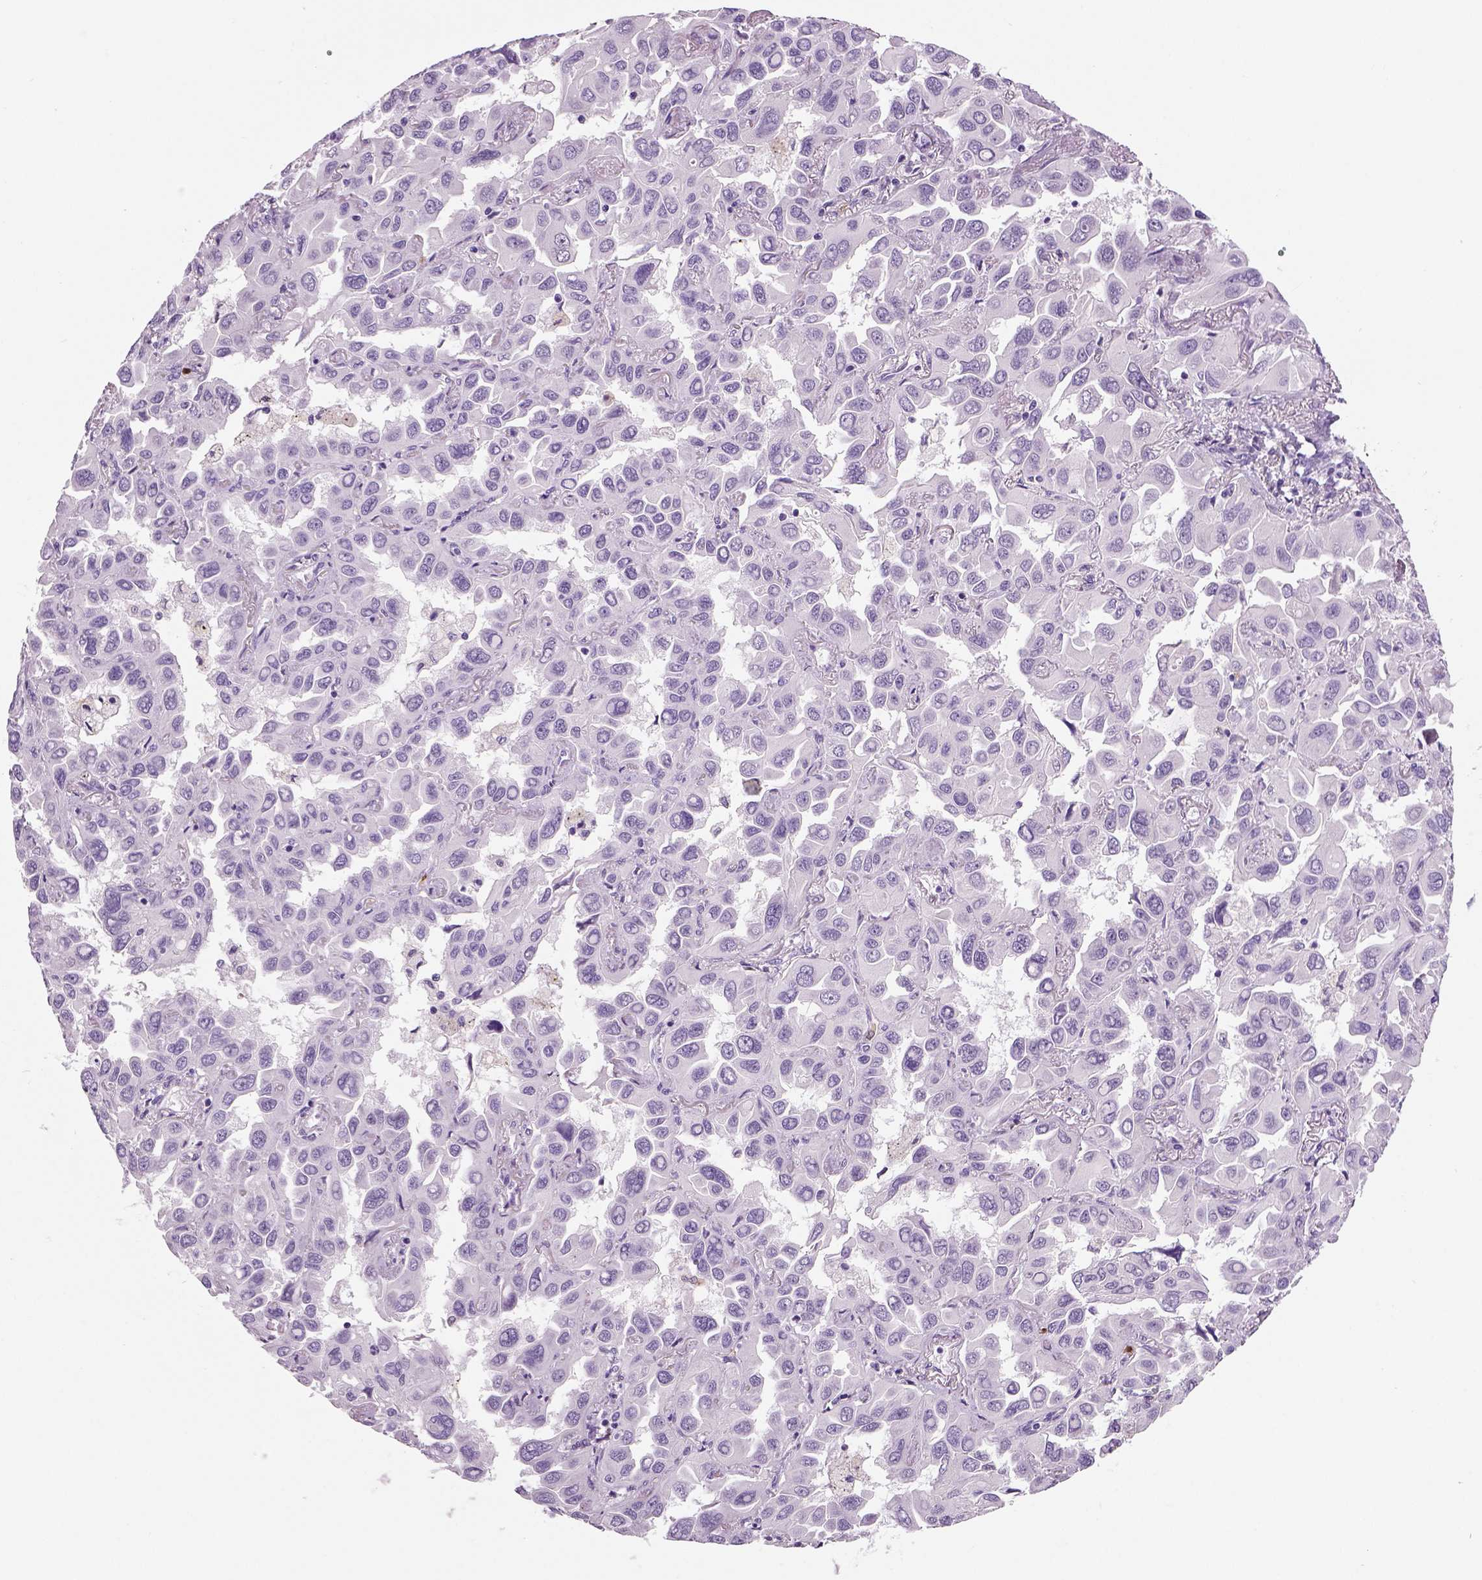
{"staining": {"intensity": "negative", "quantity": "none", "location": "none"}, "tissue": "lung cancer", "cell_type": "Tumor cells", "image_type": "cancer", "snomed": [{"axis": "morphology", "description": "Adenocarcinoma, NOS"}, {"axis": "topography", "description": "Lung"}], "caption": "Tumor cells show no significant protein staining in lung adenocarcinoma.", "gene": "NECAB2", "patient": {"sex": "male", "age": 64}}